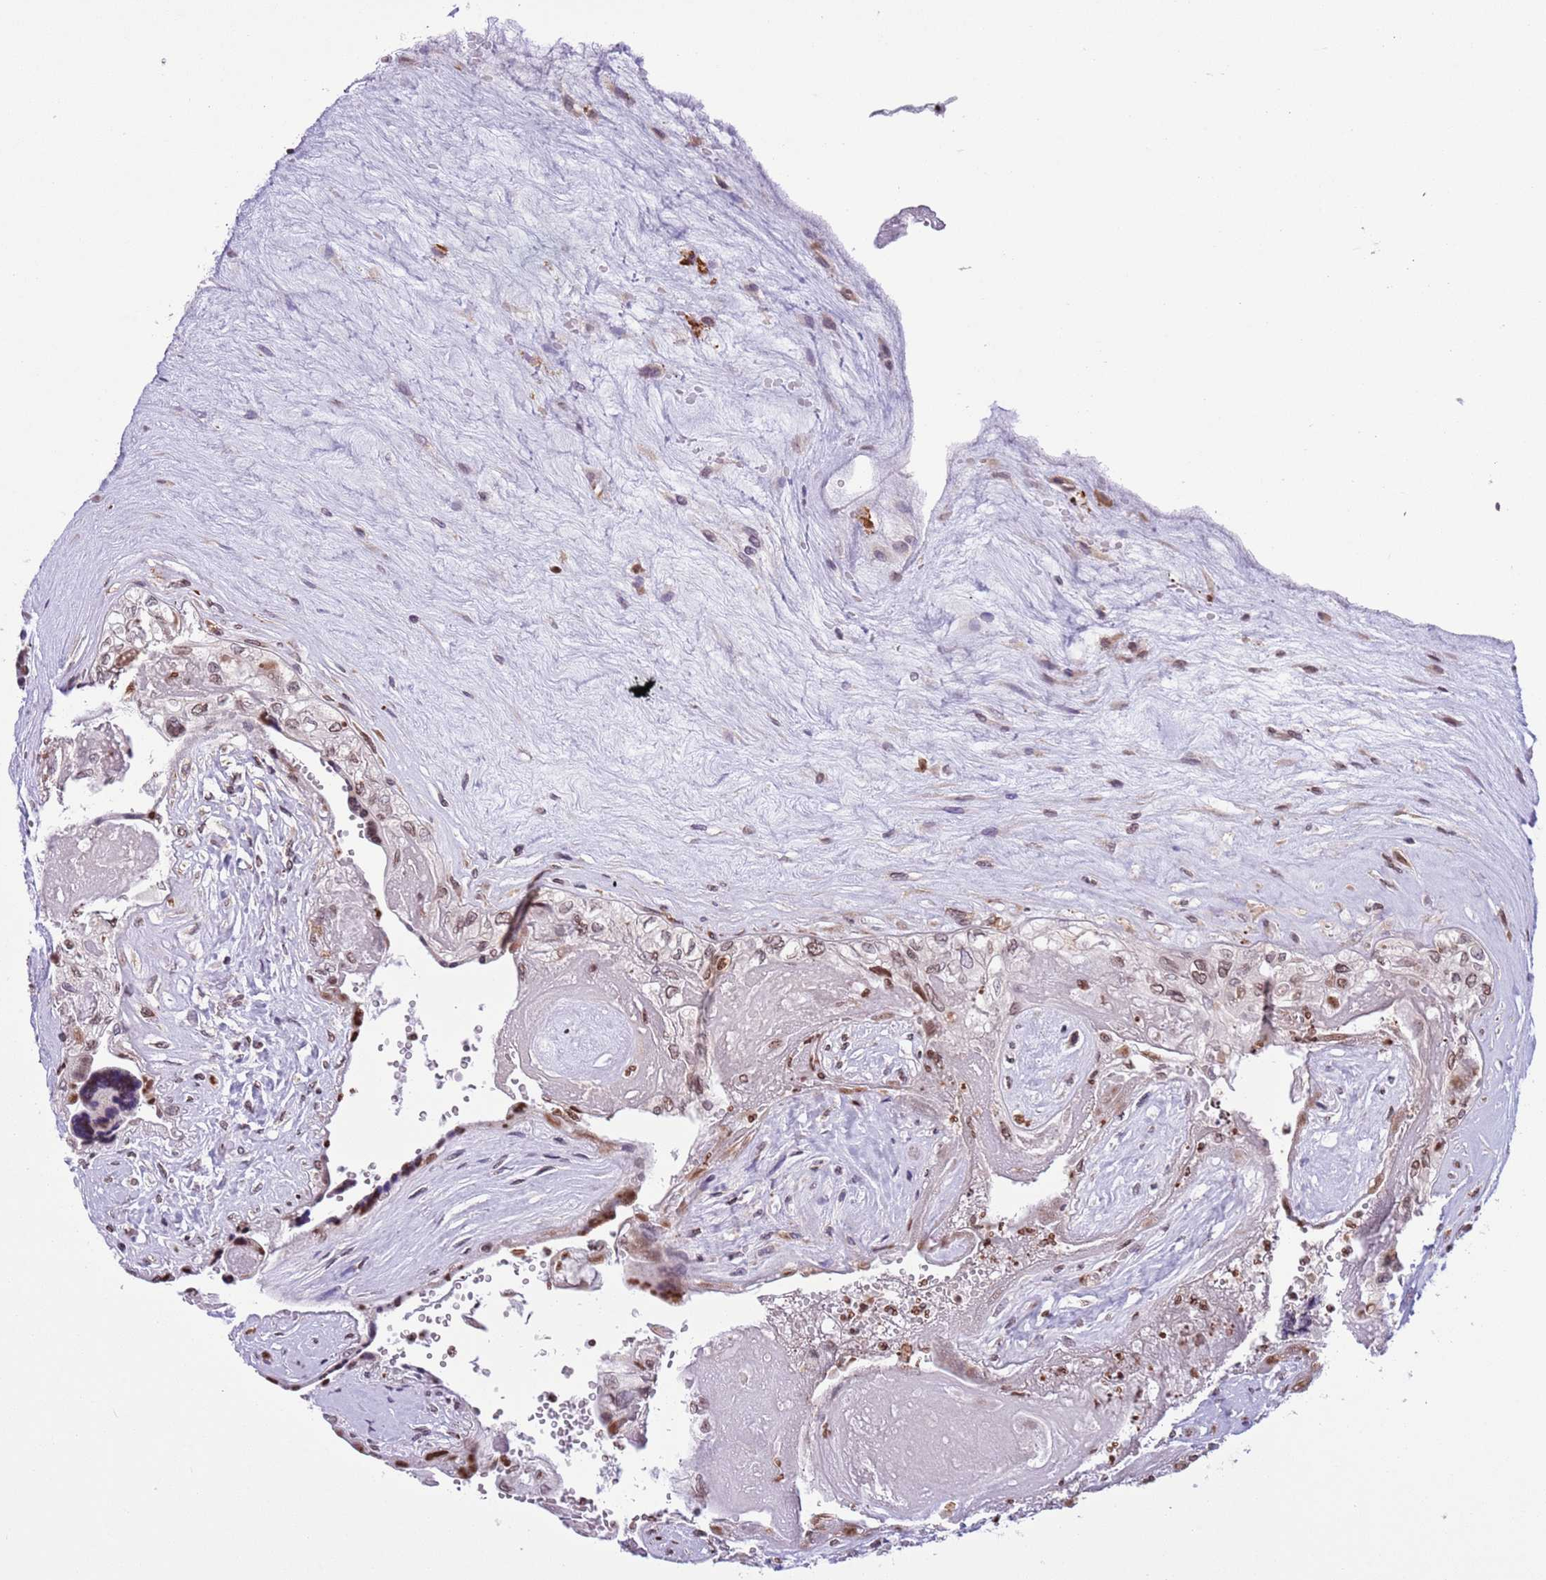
{"staining": {"intensity": "weak", "quantity": ">75%", "location": "nuclear"}, "tissue": "placenta", "cell_type": "Trophoblastic cells", "image_type": "normal", "snomed": [{"axis": "morphology", "description": "Normal tissue, NOS"}, {"axis": "topography", "description": "Placenta"}], "caption": "Immunohistochemistry (IHC) staining of unremarkable placenta, which displays low levels of weak nuclear expression in about >75% of trophoblastic cells indicating weak nuclear protein expression. The staining was performed using DAB (3,3'-diaminobenzidine) (brown) for protein detection and nuclei were counterstained in hematoxylin (blue).", "gene": "NRIP1", "patient": {"sex": "female", "age": 37}}